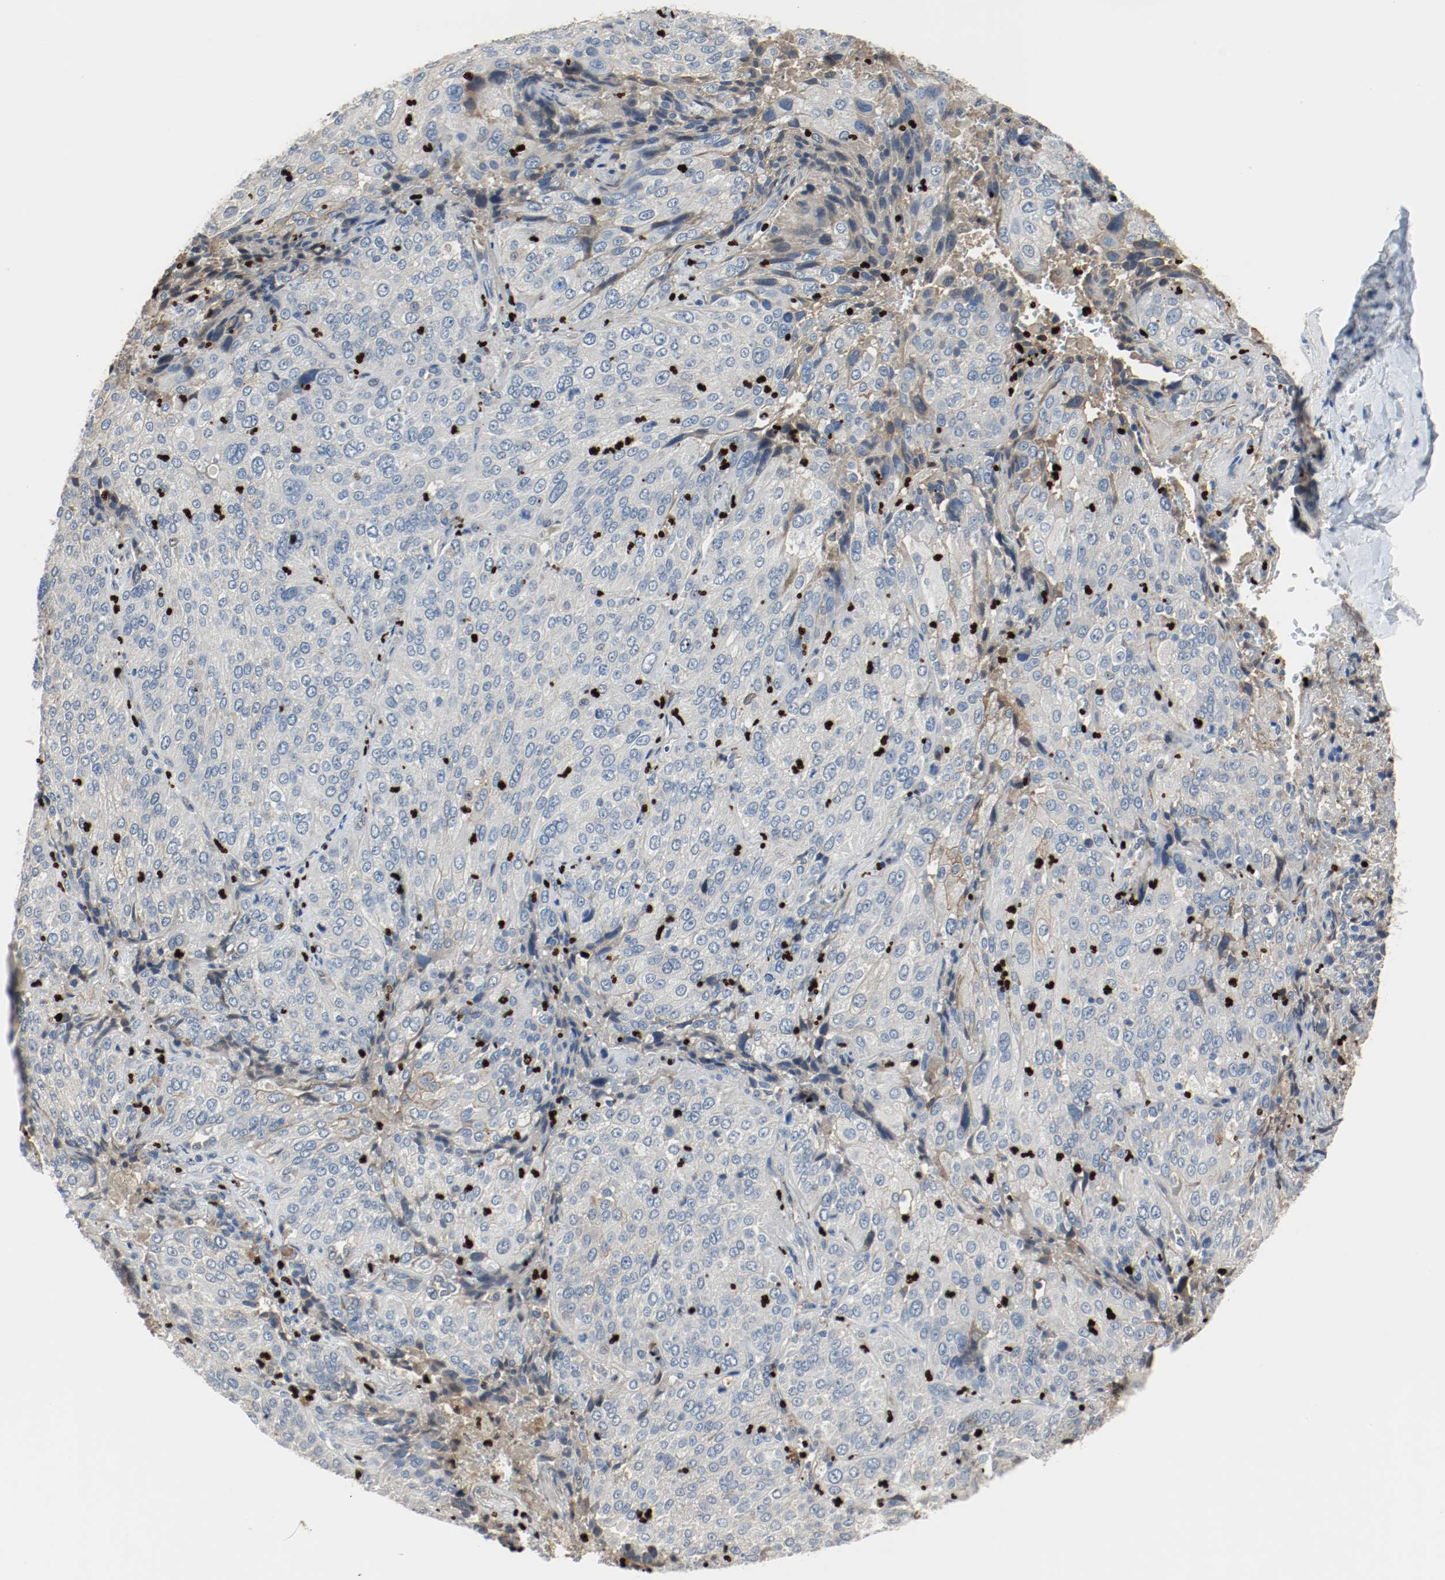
{"staining": {"intensity": "negative", "quantity": "none", "location": "none"}, "tissue": "lung cancer", "cell_type": "Tumor cells", "image_type": "cancer", "snomed": [{"axis": "morphology", "description": "Squamous cell carcinoma, NOS"}, {"axis": "topography", "description": "Lung"}], "caption": "The histopathology image shows no staining of tumor cells in squamous cell carcinoma (lung).", "gene": "BLK", "patient": {"sex": "male", "age": 54}}